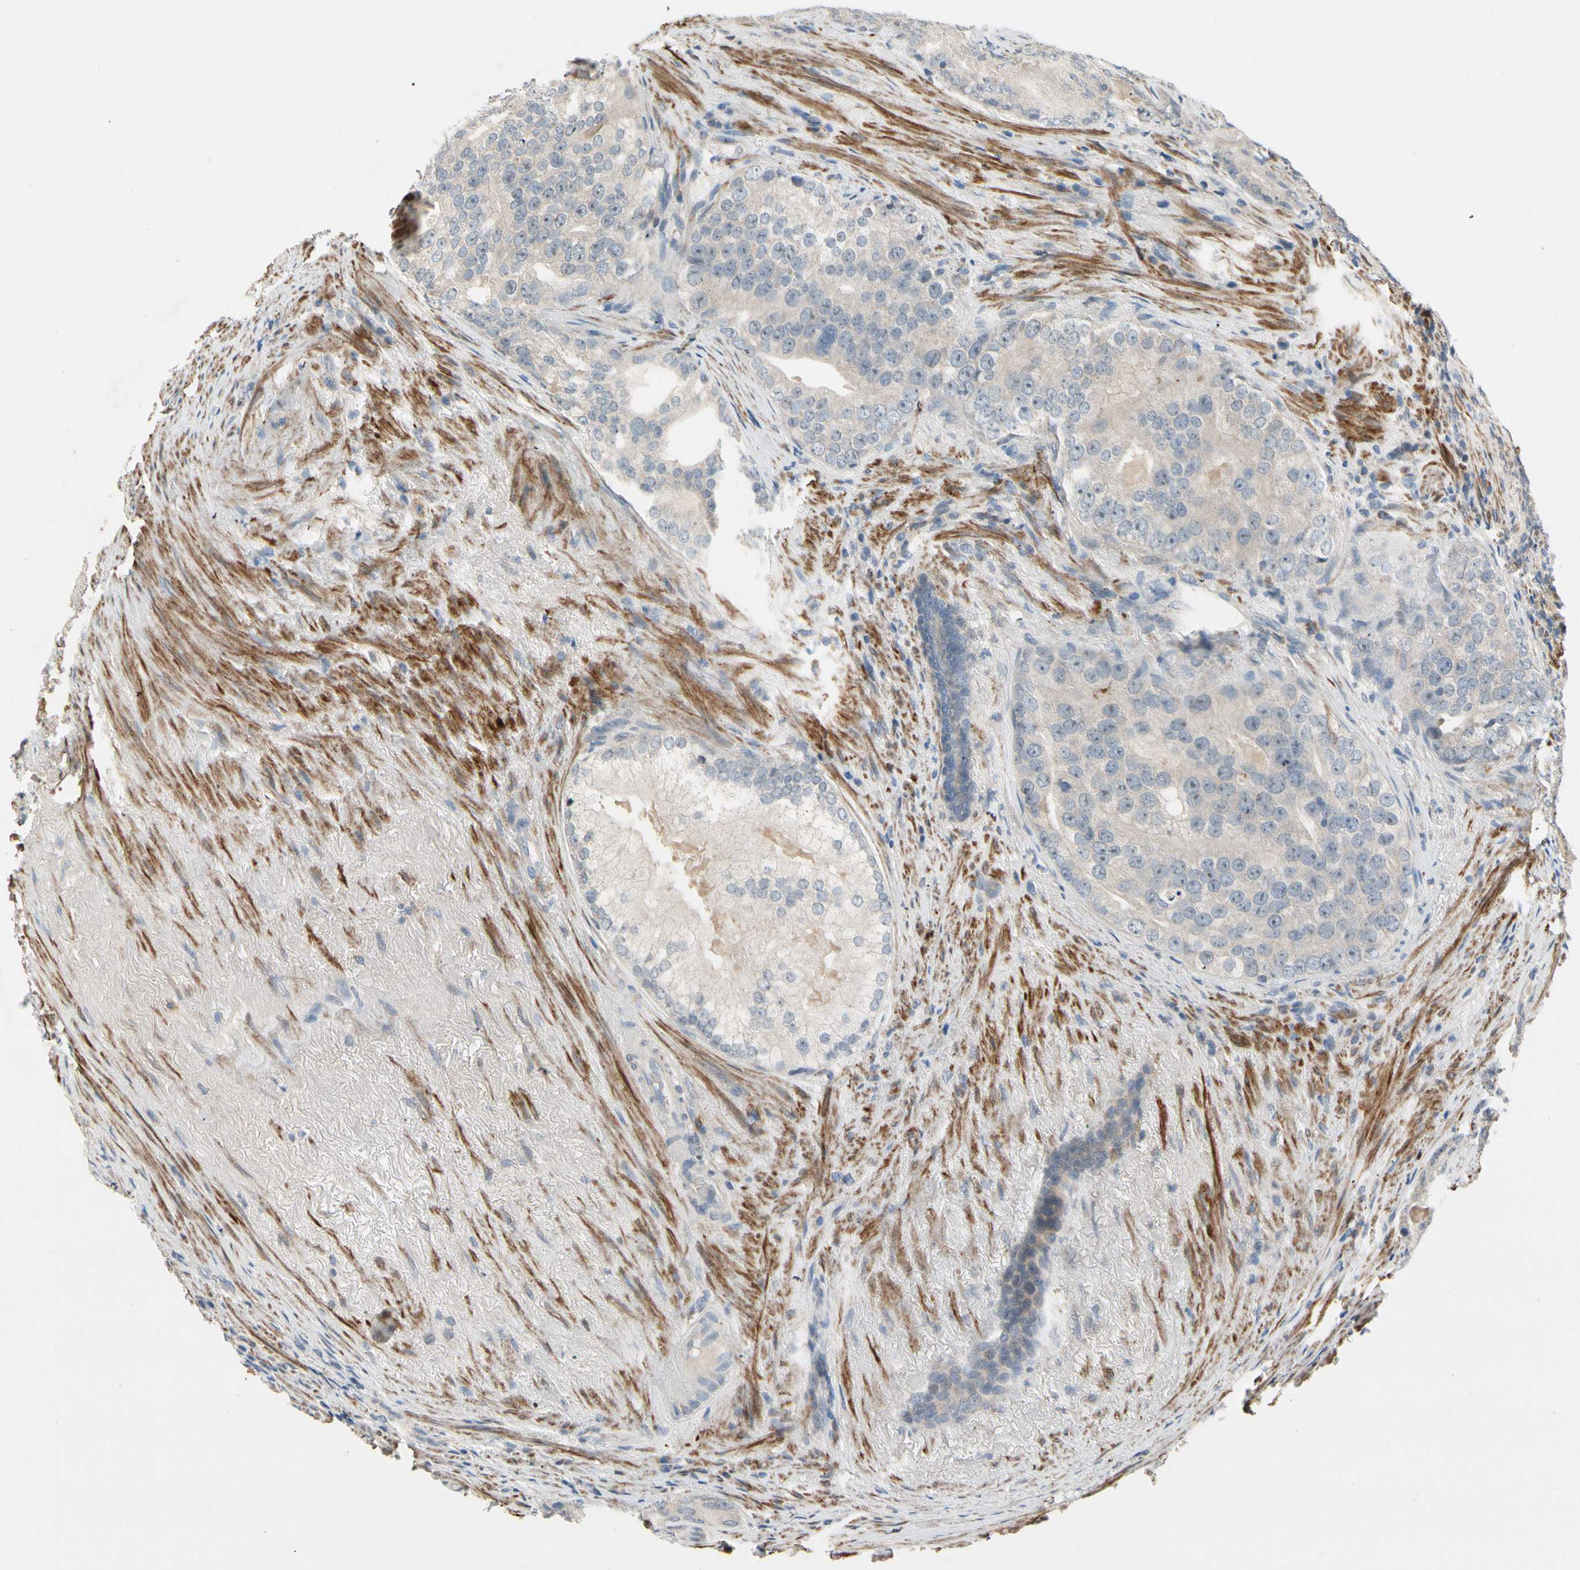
{"staining": {"intensity": "negative", "quantity": "none", "location": "none"}, "tissue": "prostate cancer", "cell_type": "Tumor cells", "image_type": "cancer", "snomed": [{"axis": "morphology", "description": "Adenocarcinoma, High grade"}, {"axis": "topography", "description": "Prostate"}], "caption": "This is an immunohistochemistry (IHC) photomicrograph of prostate cancer. There is no staining in tumor cells.", "gene": "SLC27A6", "patient": {"sex": "male", "age": 66}}